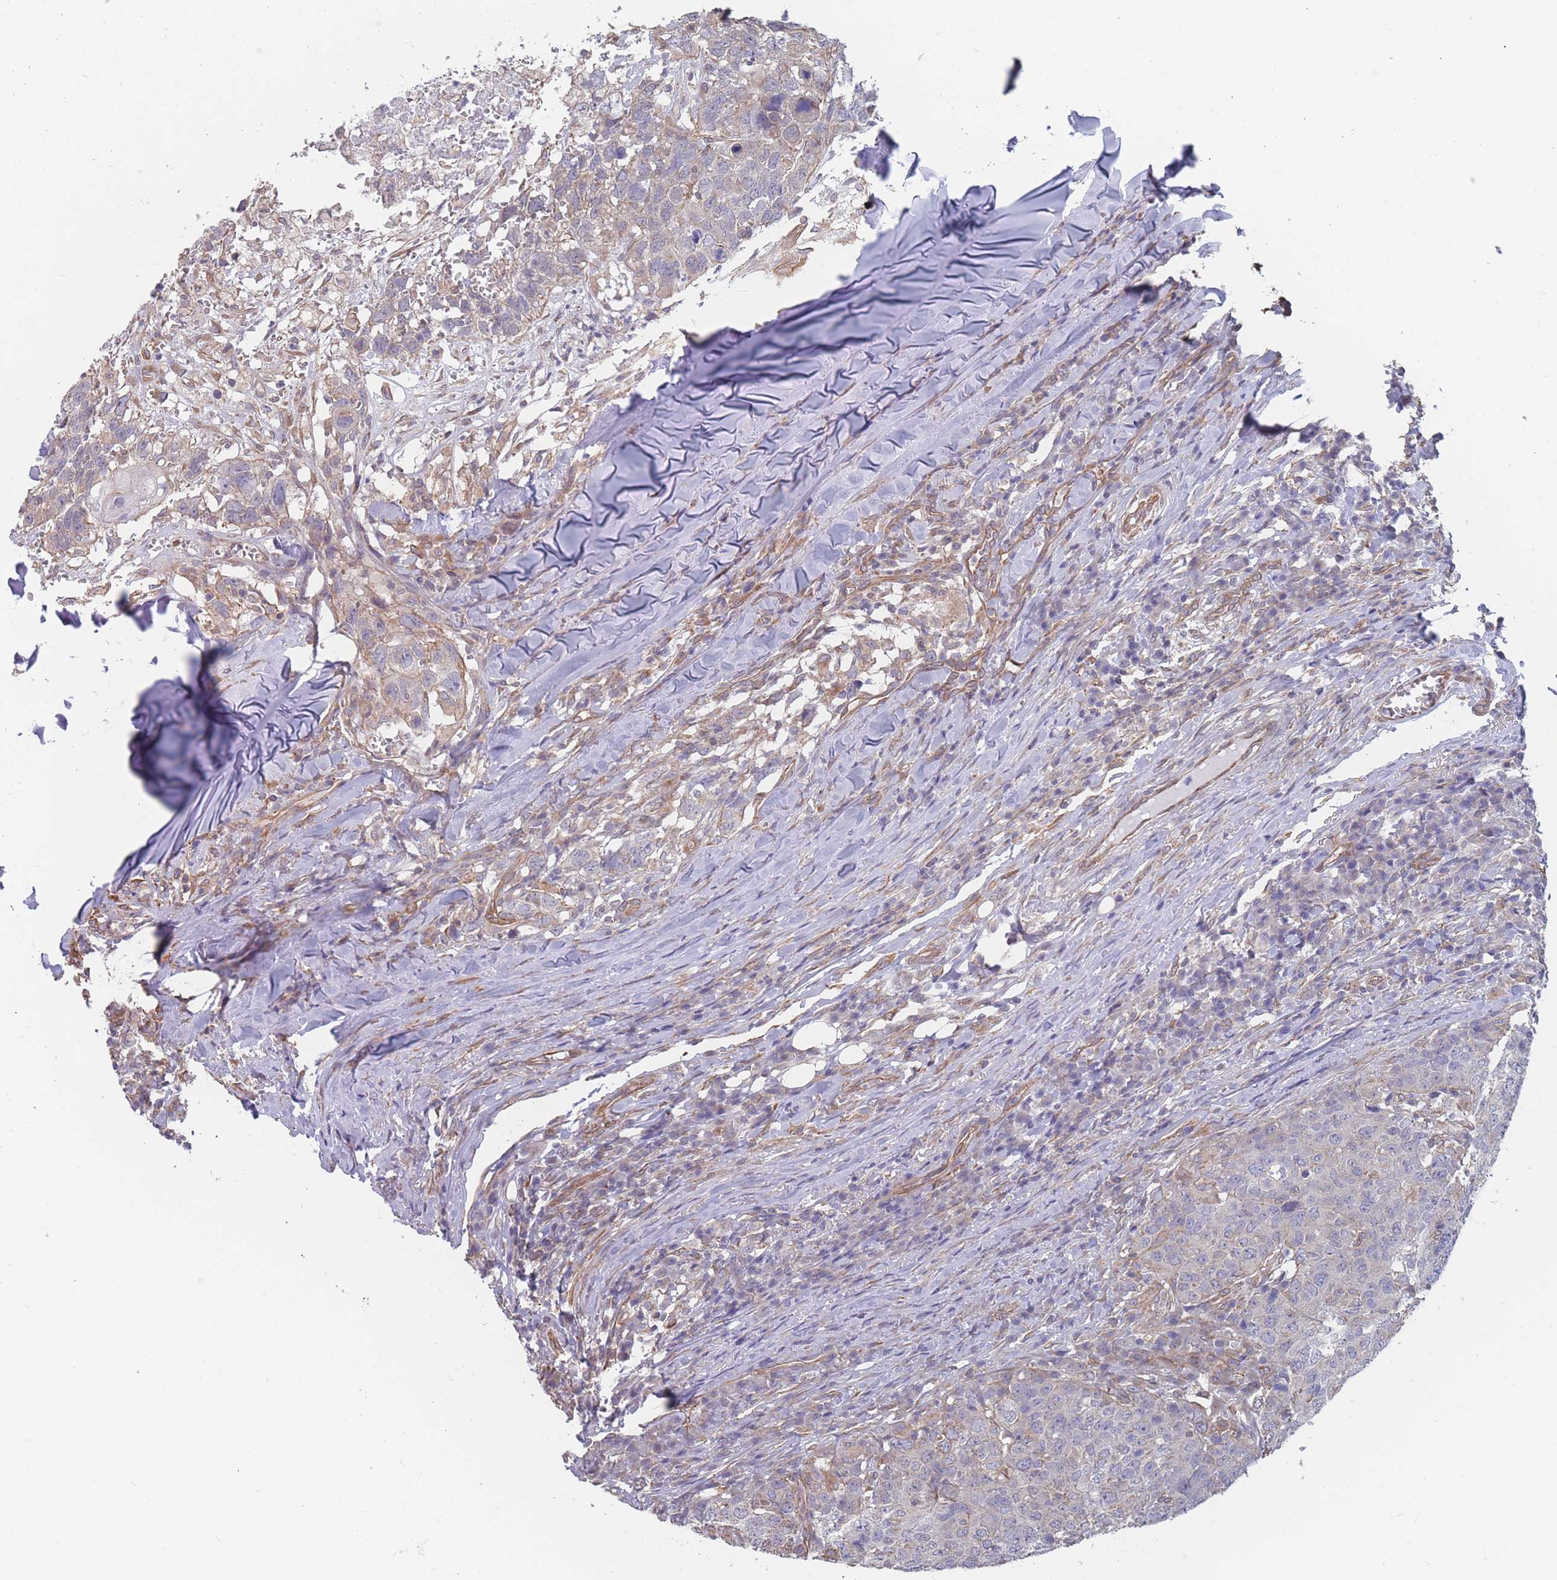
{"staining": {"intensity": "negative", "quantity": "none", "location": "none"}, "tissue": "head and neck cancer", "cell_type": "Tumor cells", "image_type": "cancer", "snomed": [{"axis": "morphology", "description": "Normal tissue, NOS"}, {"axis": "morphology", "description": "Squamous cell carcinoma, NOS"}, {"axis": "topography", "description": "Skeletal muscle"}, {"axis": "topography", "description": "Vascular tissue"}, {"axis": "topography", "description": "Peripheral nerve tissue"}, {"axis": "topography", "description": "Head-Neck"}], "caption": "Tumor cells show no significant protein staining in head and neck cancer (squamous cell carcinoma).", "gene": "SLC1A6", "patient": {"sex": "male", "age": 66}}